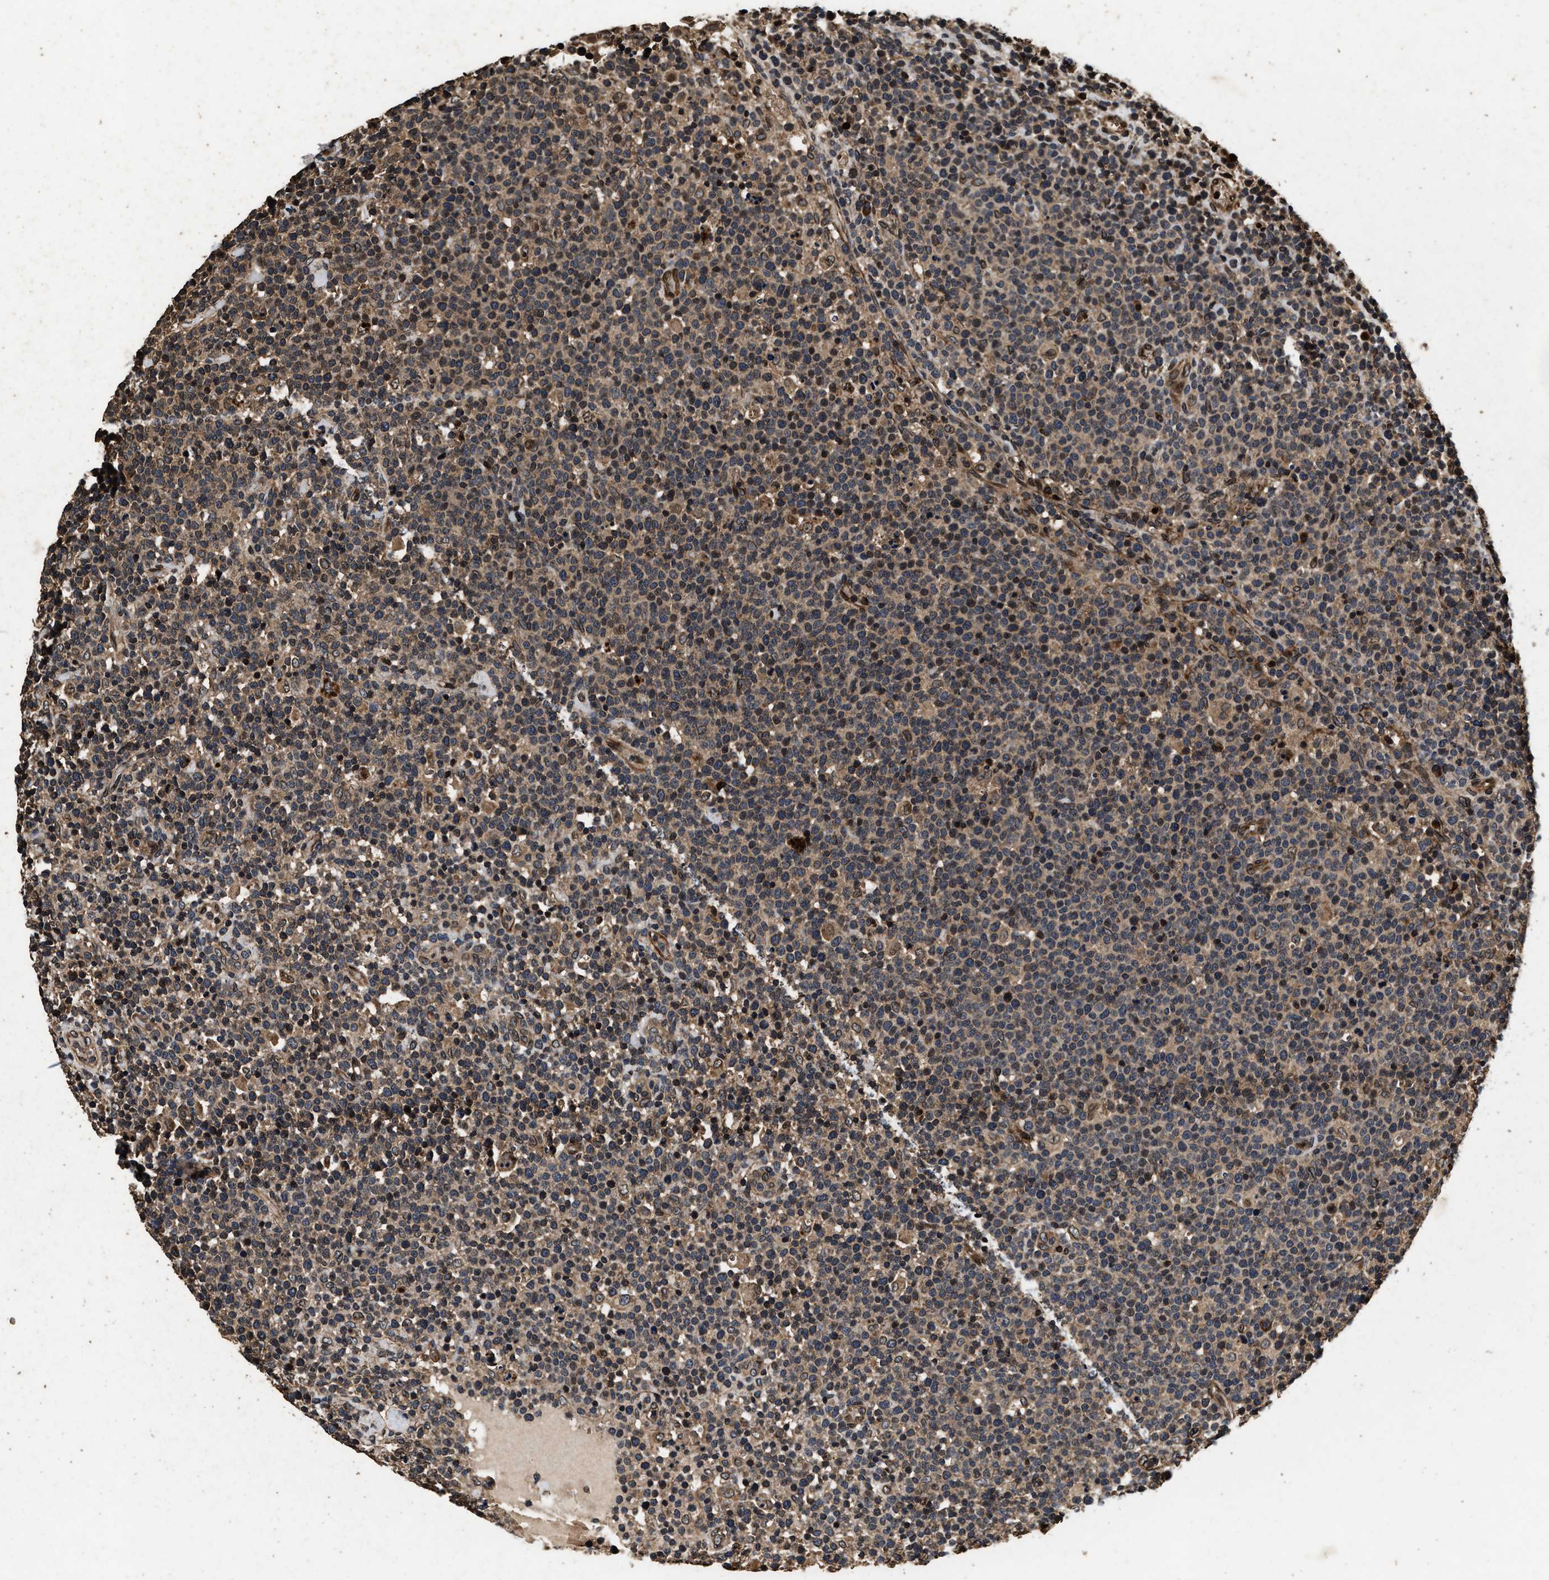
{"staining": {"intensity": "moderate", "quantity": "25%-75%", "location": "cytoplasmic/membranous,nuclear"}, "tissue": "lymphoma", "cell_type": "Tumor cells", "image_type": "cancer", "snomed": [{"axis": "morphology", "description": "Malignant lymphoma, non-Hodgkin's type, High grade"}, {"axis": "topography", "description": "Lymph node"}], "caption": "Malignant lymphoma, non-Hodgkin's type (high-grade) tissue exhibits moderate cytoplasmic/membranous and nuclear expression in about 25%-75% of tumor cells (brown staining indicates protein expression, while blue staining denotes nuclei).", "gene": "ACCS", "patient": {"sex": "male", "age": 61}}